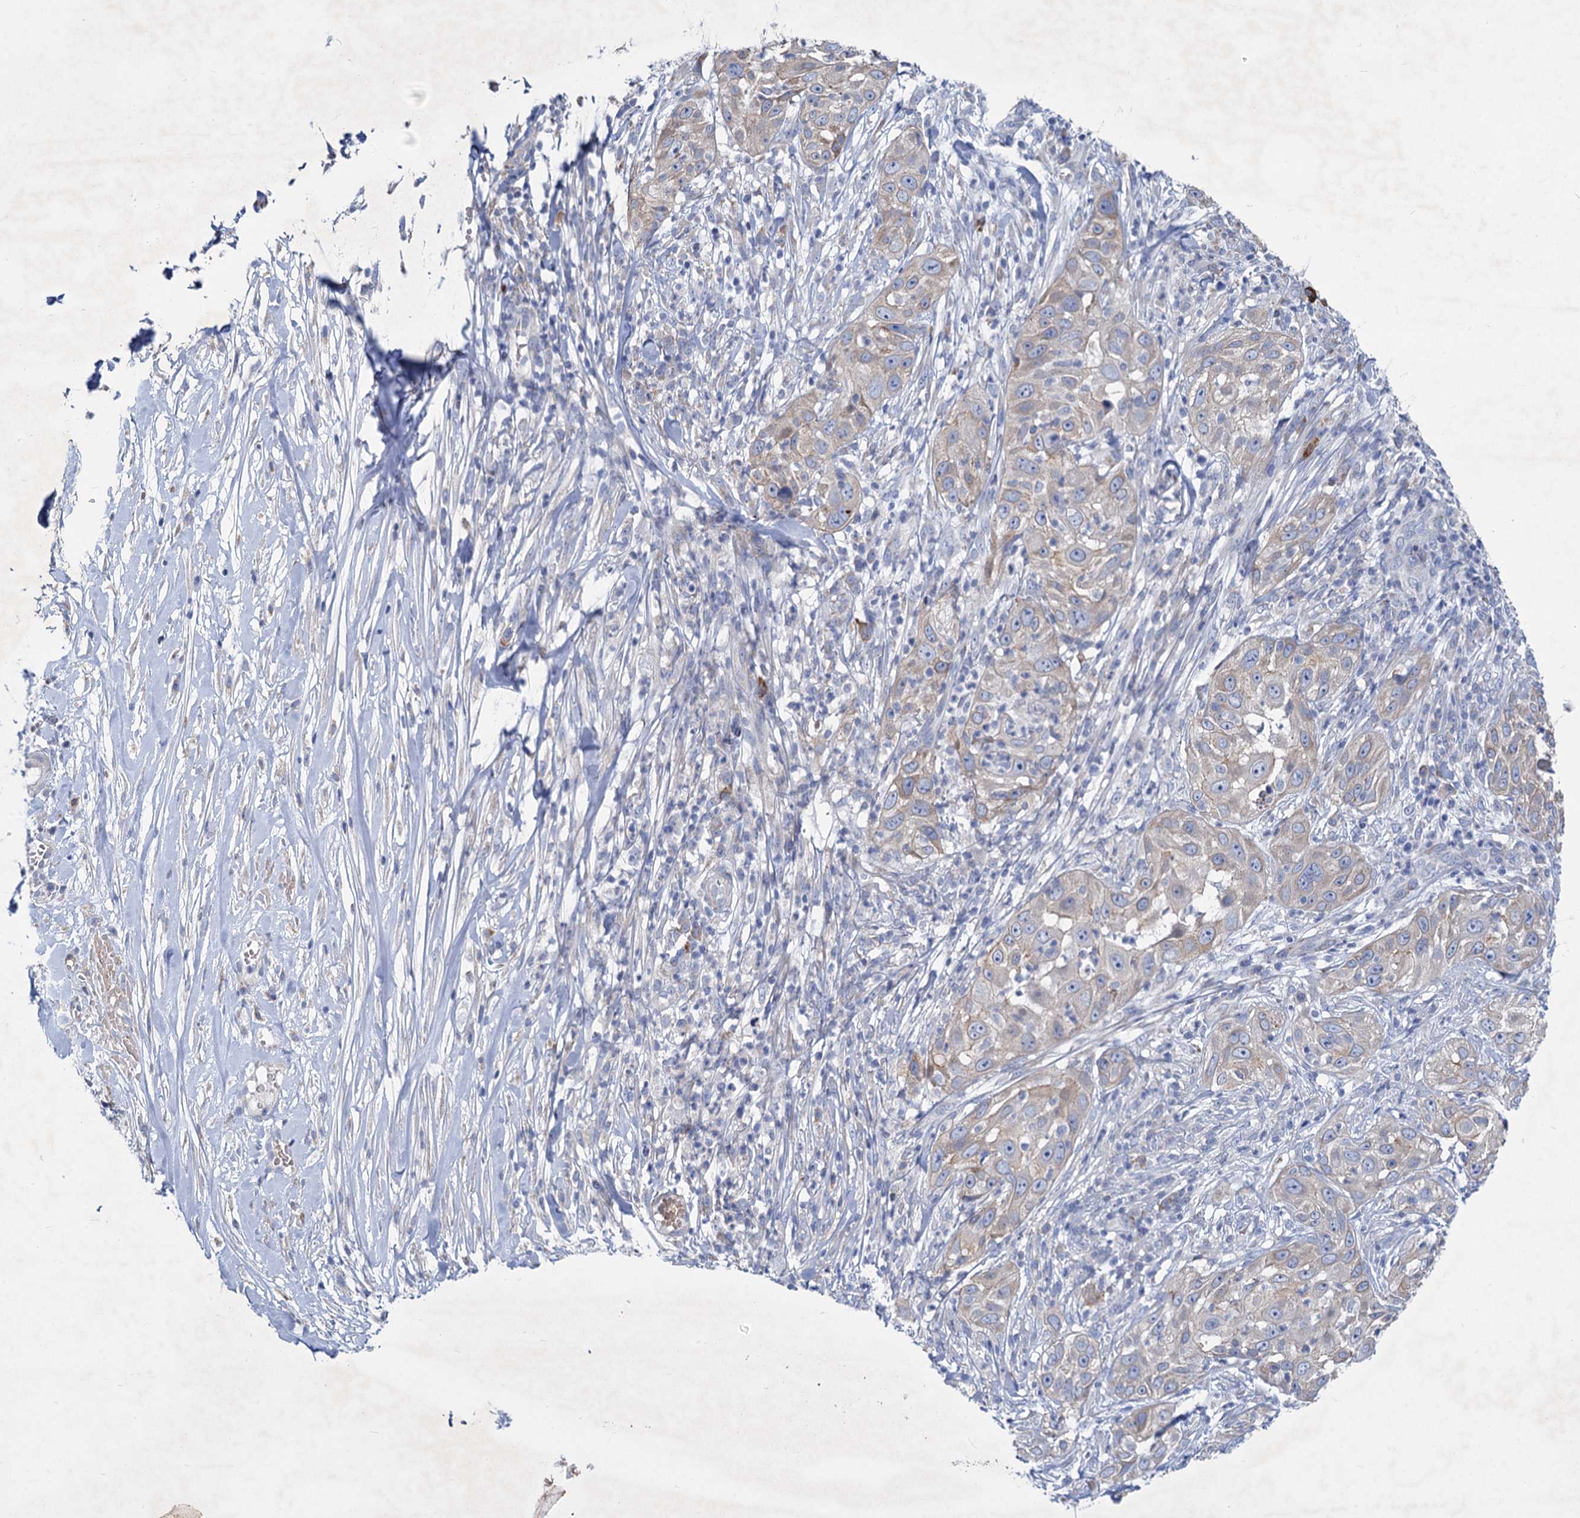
{"staining": {"intensity": "negative", "quantity": "none", "location": "none"}, "tissue": "skin cancer", "cell_type": "Tumor cells", "image_type": "cancer", "snomed": [{"axis": "morphology", "description": "Squamous cell carcinoma, NOS"}, {"axis": "topography", "description": "Skin"}], "caption": "Tumor cells show no significant positivity in skin squamous cell carcinoma.", "gene": "PRSS35", "patient": {"sex": "female", "age": 44}}